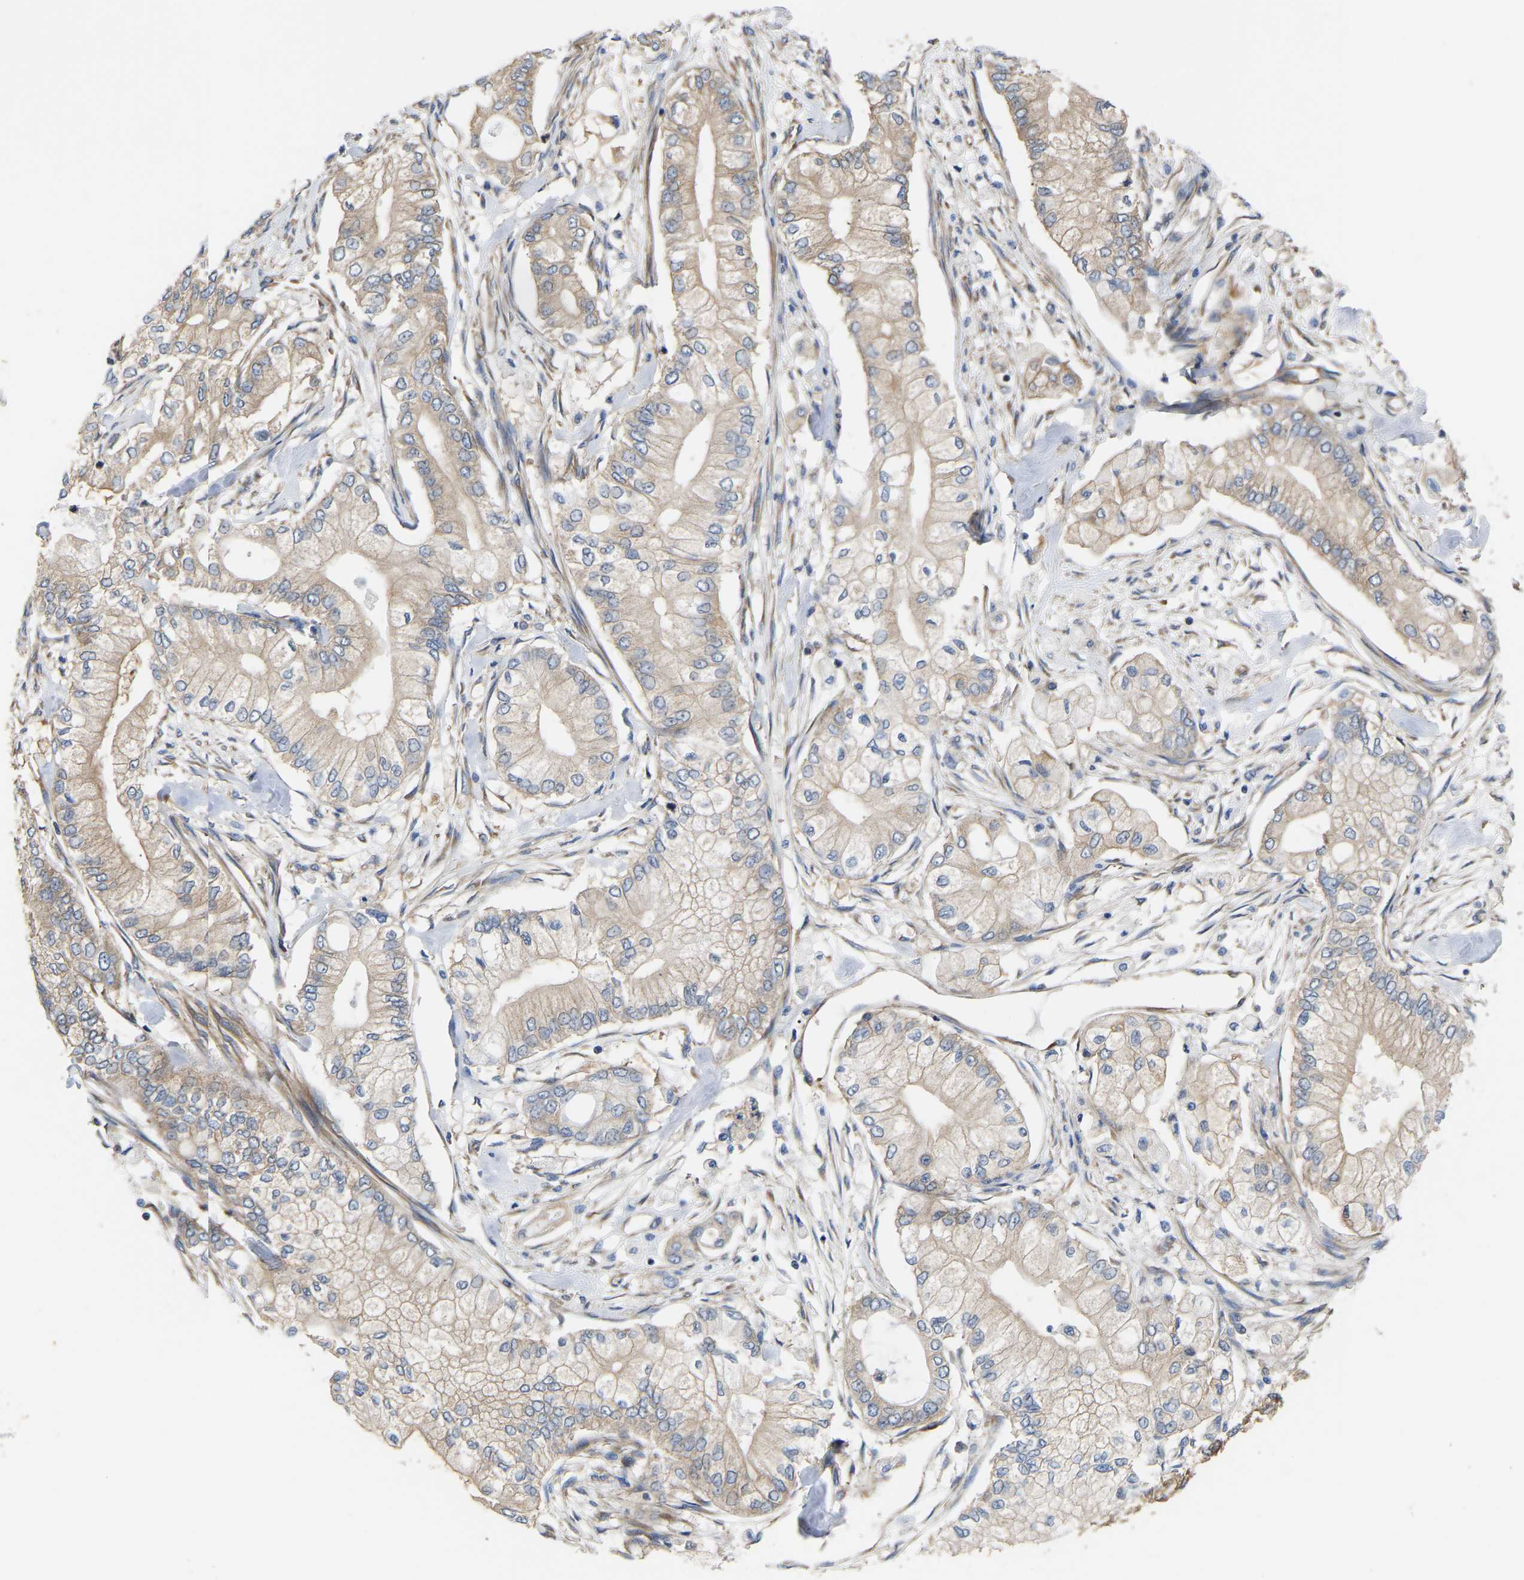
{"staining": {"intensity": "weak", "quantity": ">75%", "location": "cytoplasmic/membranous"}, "tissue": "pancreatic cancer", "cell_type": "Tumor cells", "image_type": "cancer", "snomed": [{"axis": "morphology", "description": "Adenocarcinoma, NOS"}, {"axis": "topography", "description": "Pancreas"}], "caption": "Tumor cells show weak cytoplasmic/membranous positivity in about >75% of cells in pancreatic cancer (adenocarcinoma).", "gene": "LAPTM4B", "patient": {"sex": "male", "age": 70}}